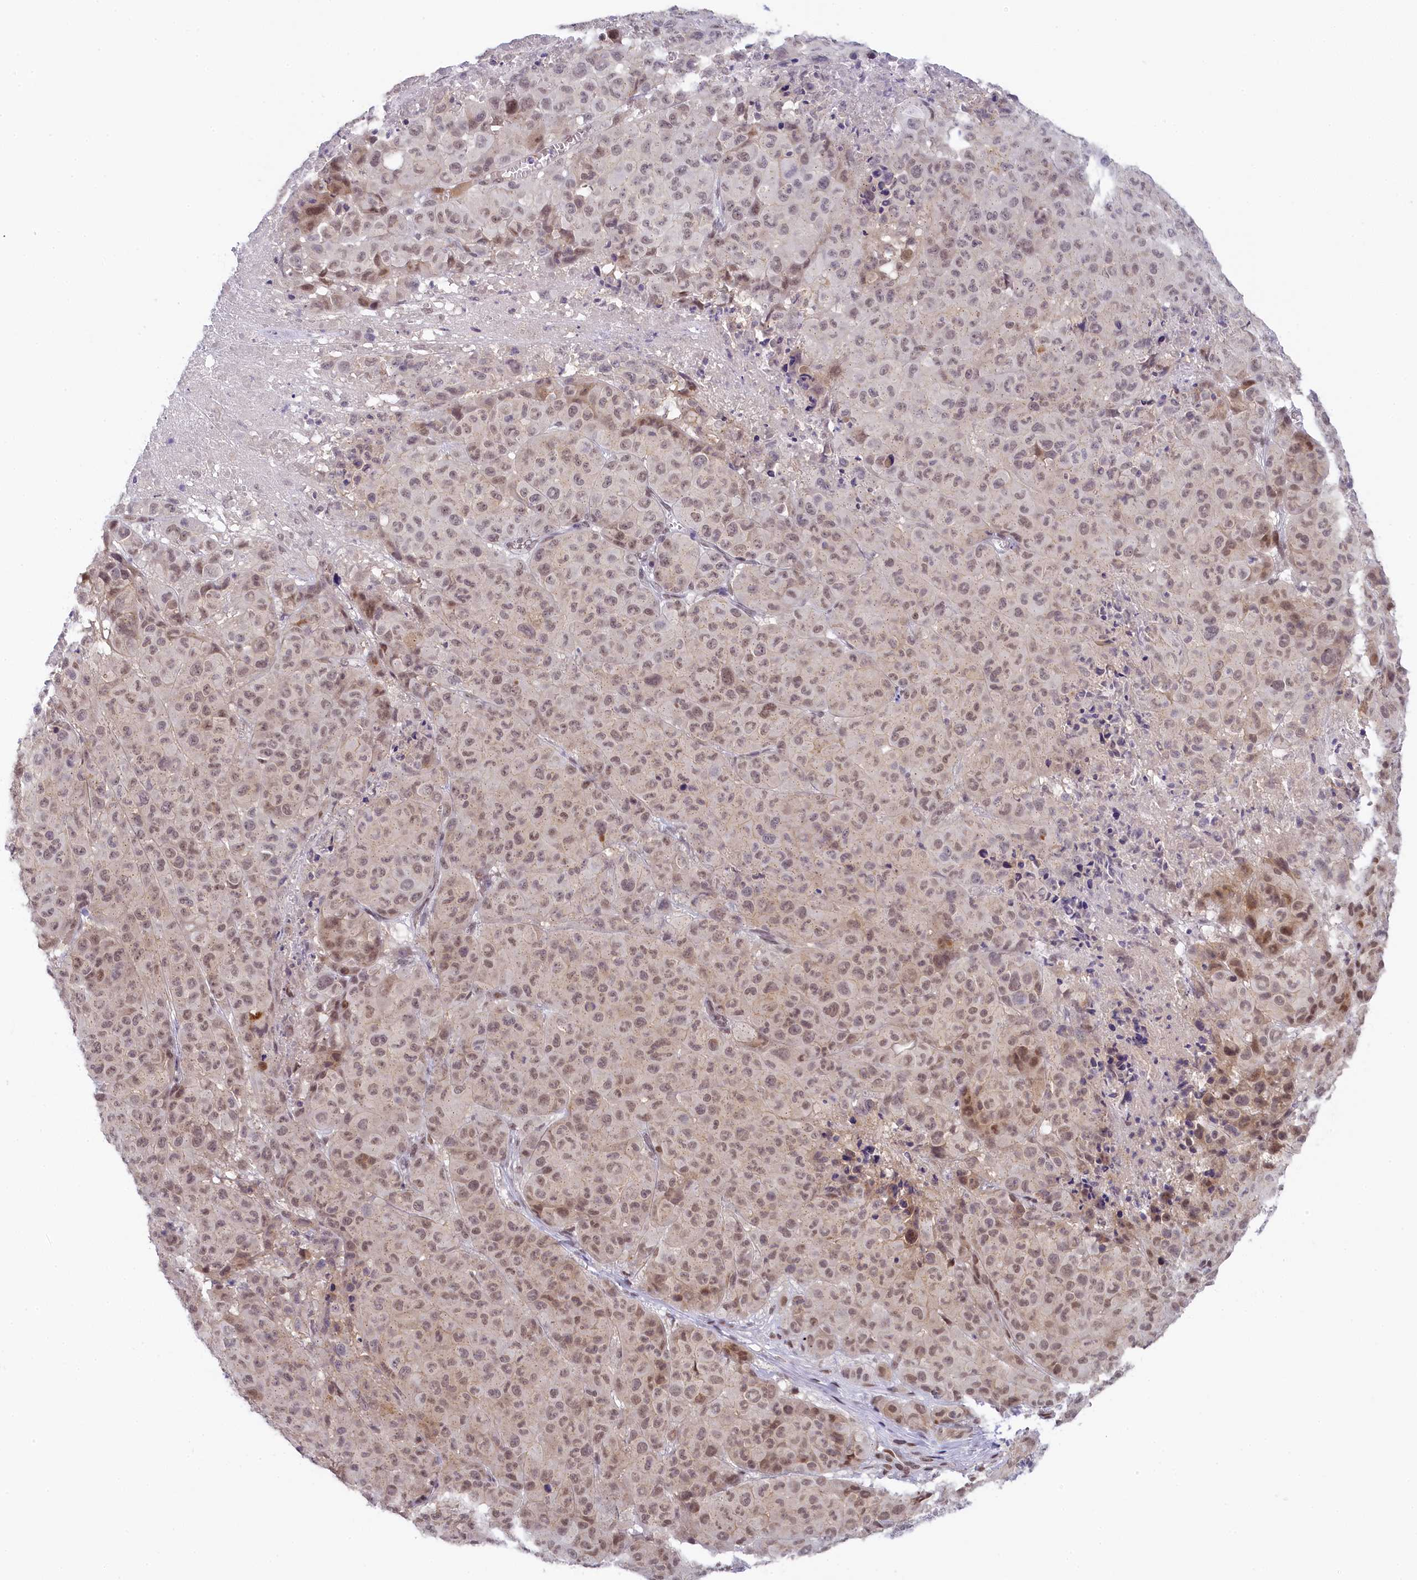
{"staining": {"intensity": "moderate", "quantity": ">75%", "location": "nuclear"}, "tissue": "melanoma", "cell_type": "Tumor cells", "image_type": "cancer", "snomed": [{"axis": "morphology", "description": "Malignant melanoma, NOS"}, {"axis": "topography", "description": "Skin"}], "caption": "Tumor cells exhibit moderate nuclear staining in about >75% of cells in malignant melanoma.", "gene": "SEC31B", "patient": {"sex": "male", "age": 73}}